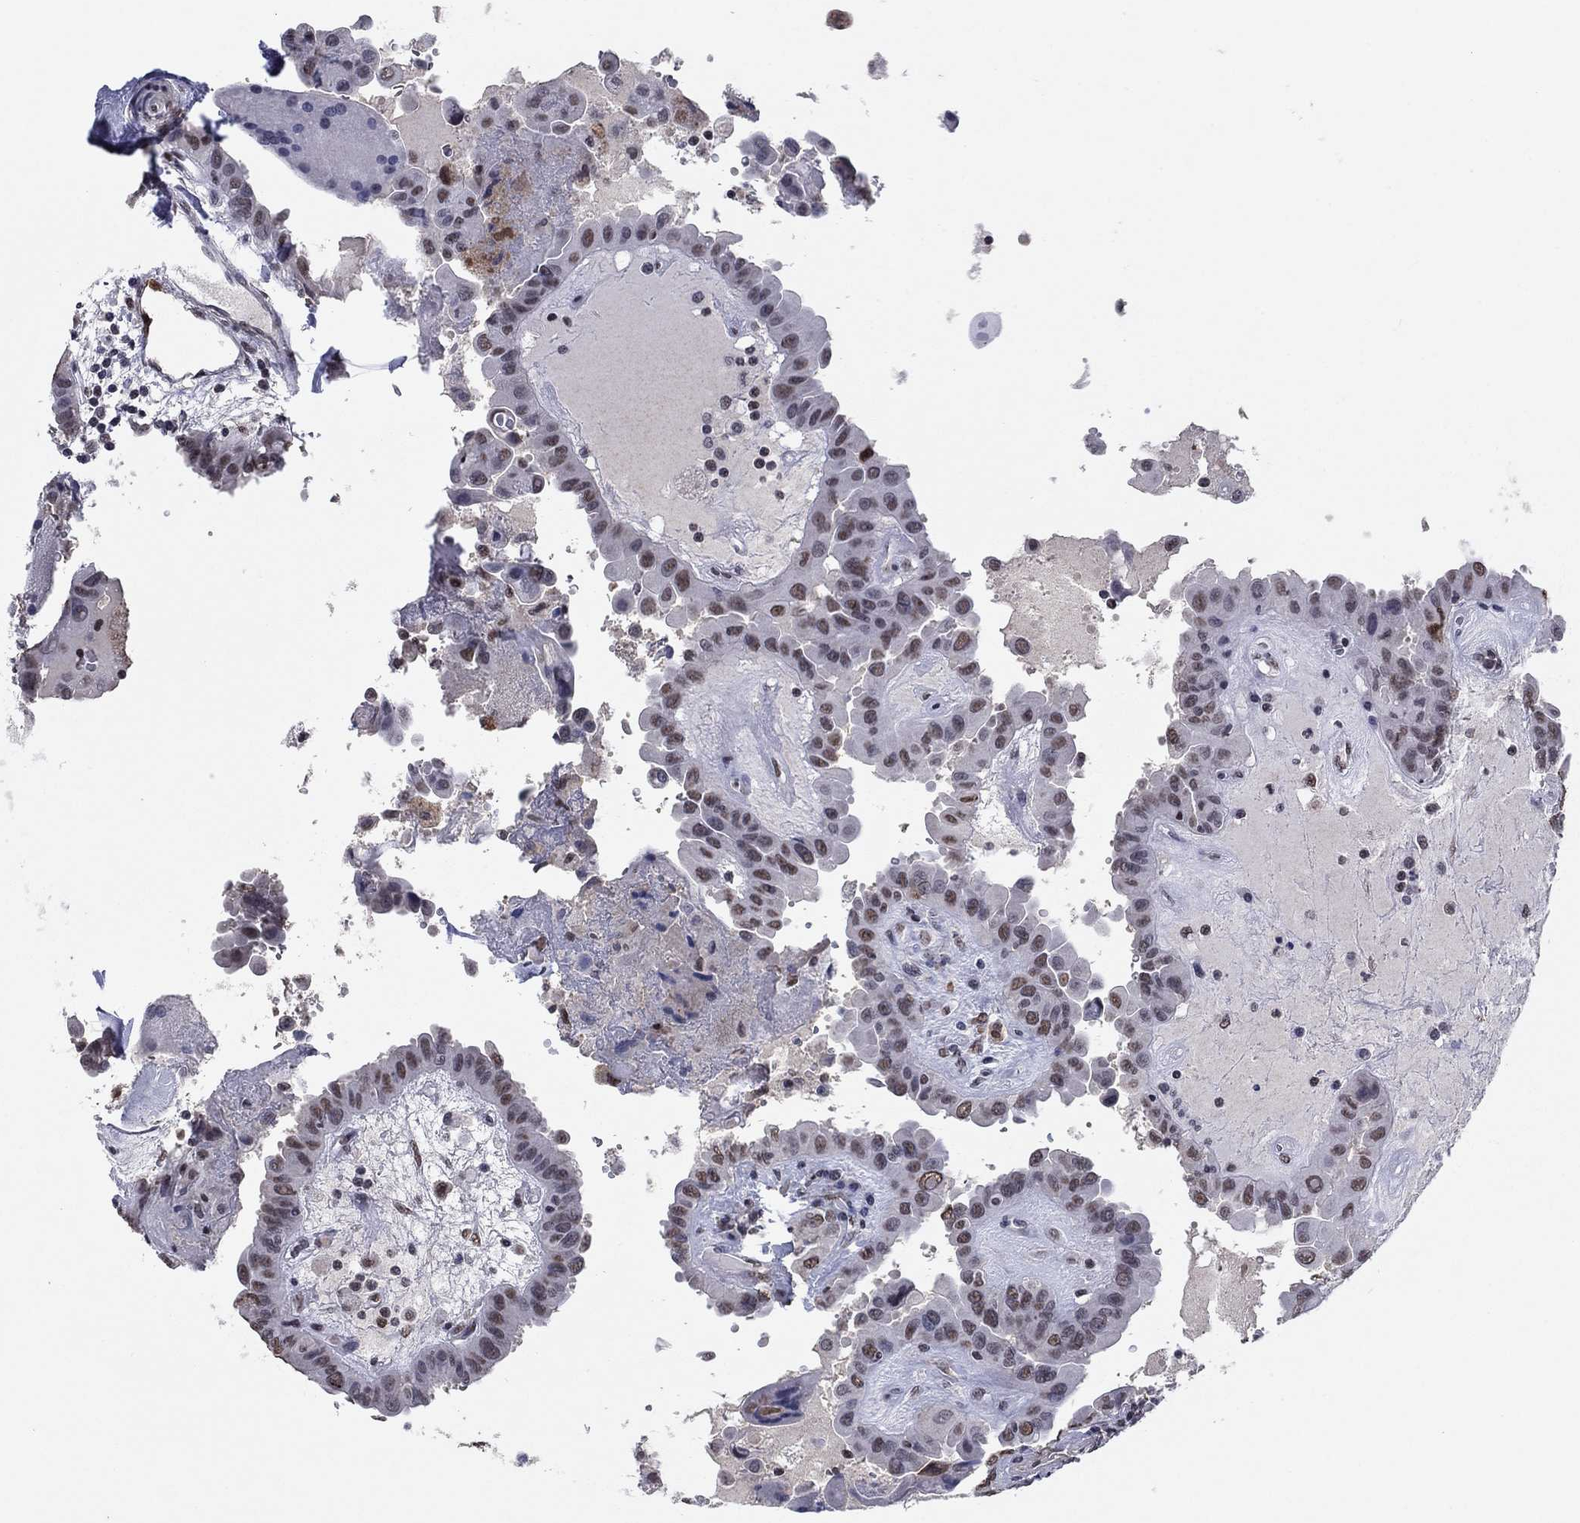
{"staining": {"intensity": "moderate", "quantity": "<25%", "location": "nuclear"}, "tissue": "thyroid cancer", "cell_type": "Tumor cells", "image_type": "cancer", "snomed": [{"axis": "morphology", "description": "Papillary adenocarcinoma, NOS"}, {"axis": "topography", "description": "Thyroid gland"}], "caption": "Thyroid papillary adenocarcinoma tissue demonstrates moderate nuclear staining in approximately <25% of tumor cells, visualized by immunohistochemistry.", "gene": "TYMS", "patient": {"sex": "female", "age": 37}}